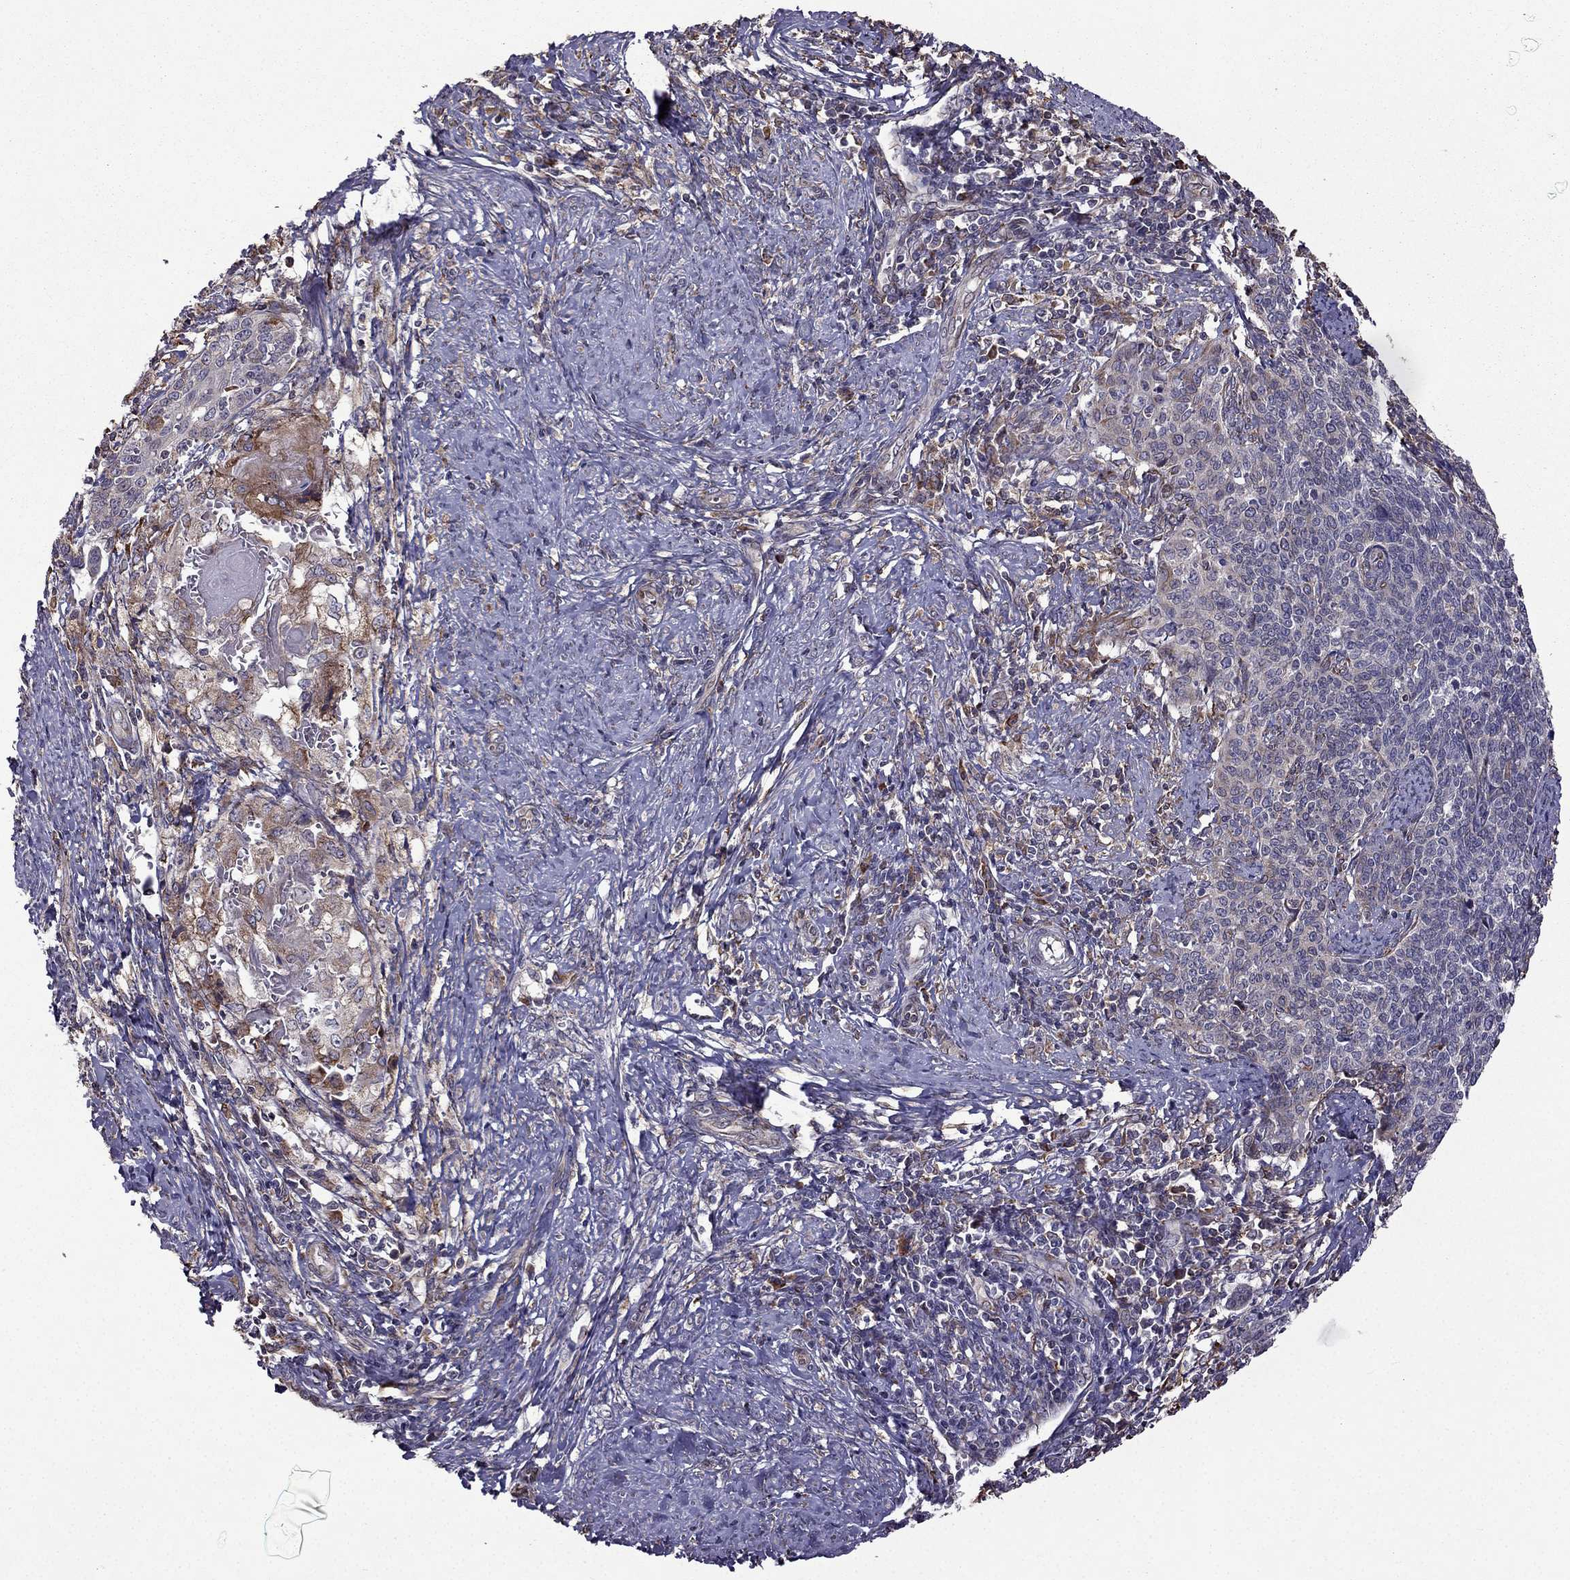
{"staining": {"intensity": "negative", "quantity": "none", "location": "none"}, "tissue": "cervical cancer", "cell_type": "Tumor cells", "image_type": "cancer", "snomed": [{"axis": "morphology", "description": "Squamous cell carcinoma, NOS"}, {"axis": "topography", "description": "Cervix"}], "caption": "DAB (3,3'-diaminobenzidine) immunohistochemical staining of human cervical squamous cell carcinoma exhibits no significant expression in tumor cells.", "gene": "IKBIP", "patient": {"sex": "female", "age": 39}}